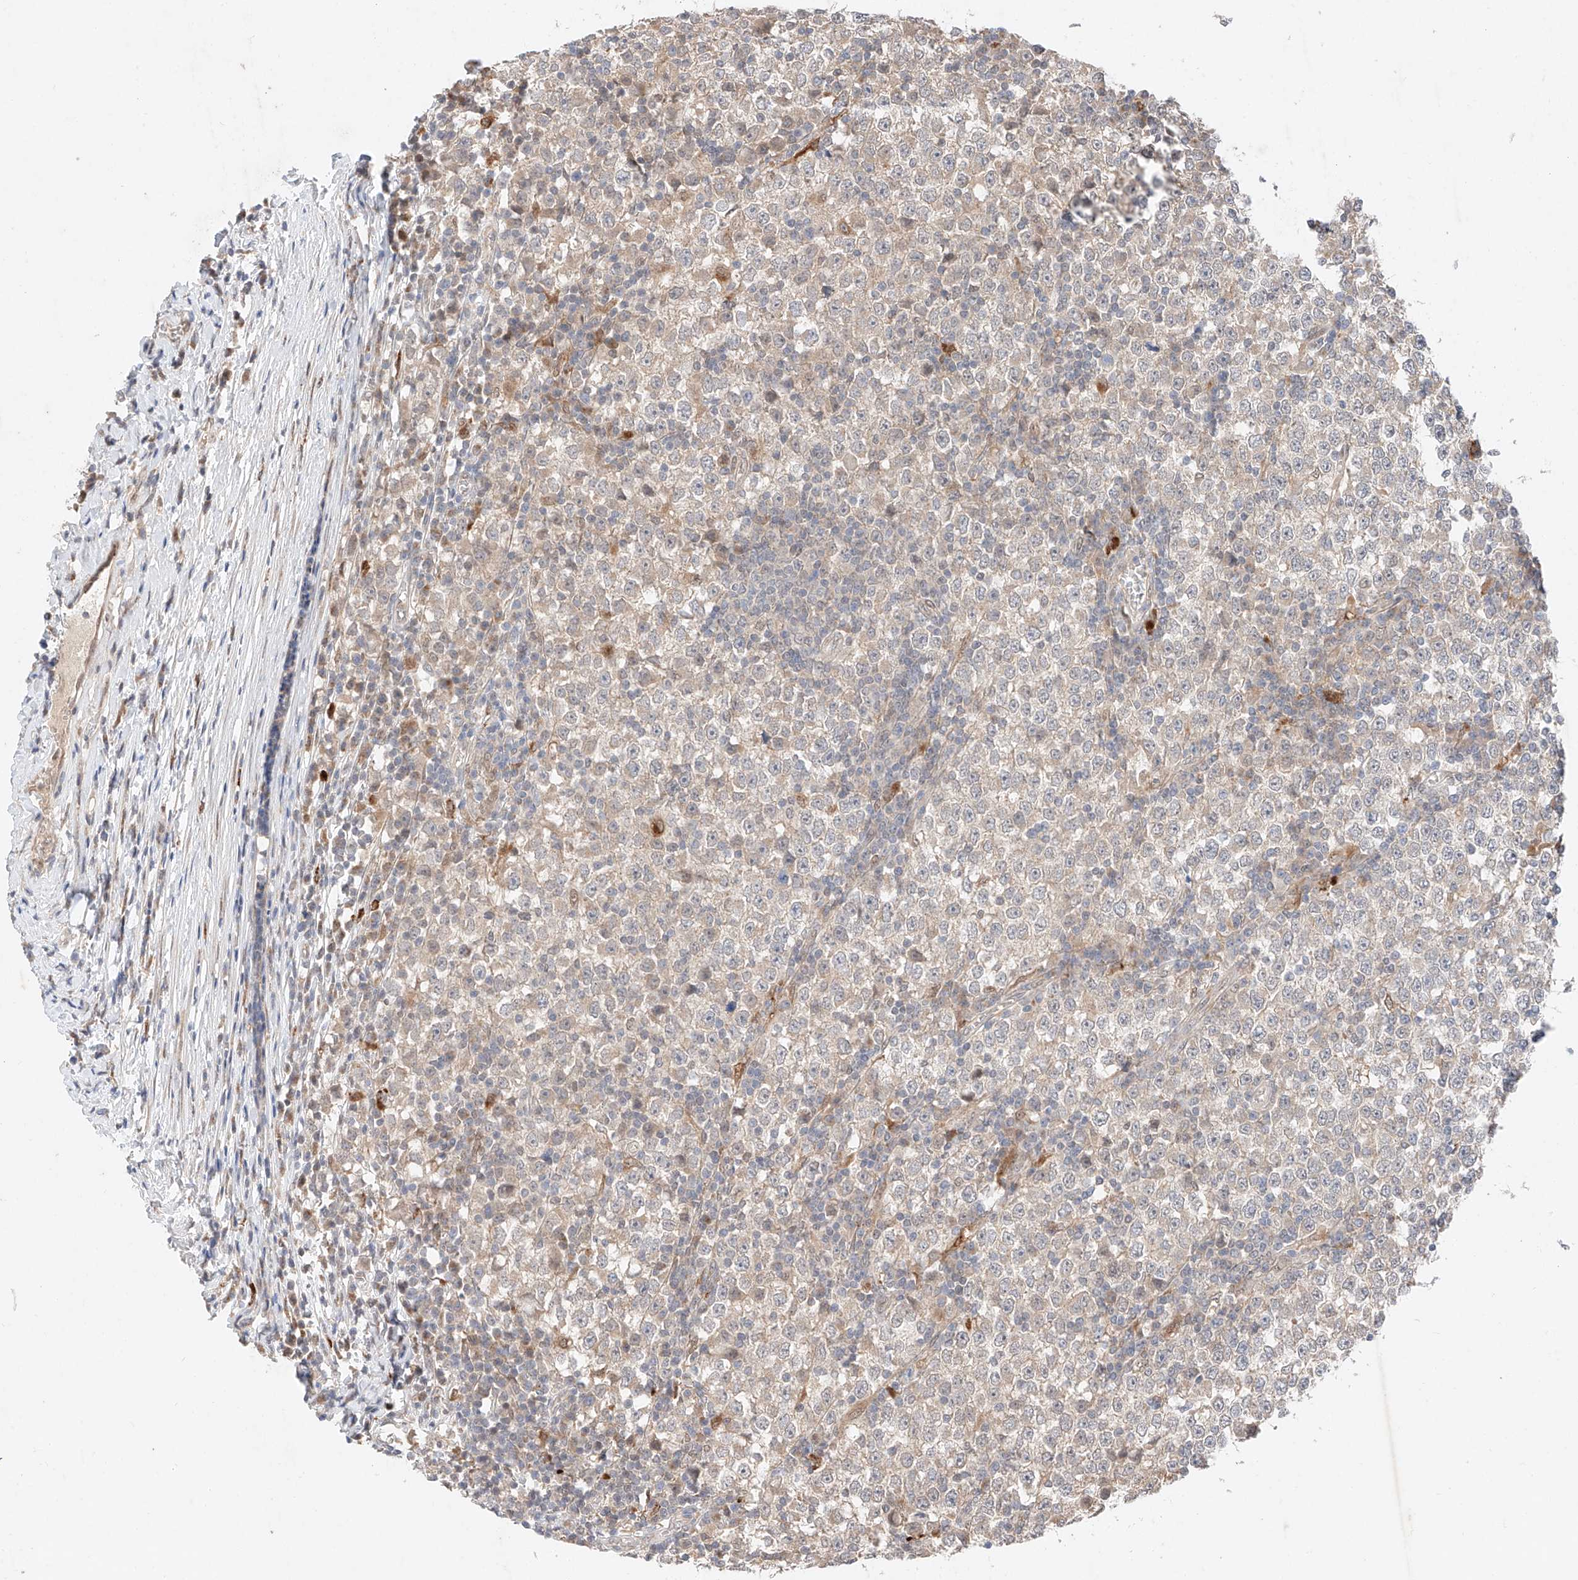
{"staining": {"intensity": "weak", "quantity": "<25%", "location": "cytoplasmic/membranous"}, "tissue": "testis cancer", "cell_type": "Tumor cells", "image_type": "cancer", "snomed": [{"axis": "morphology", "description": "Seminoma, NOS"}, {"axis": "topography", "description": "Testis"}], "caption": "The micrograph demonstrates no significant positivity in tumor cells of testis cancer (seminoma).", "gene": "GCNT1", "patient": {"sex": "male", "age": 65}}